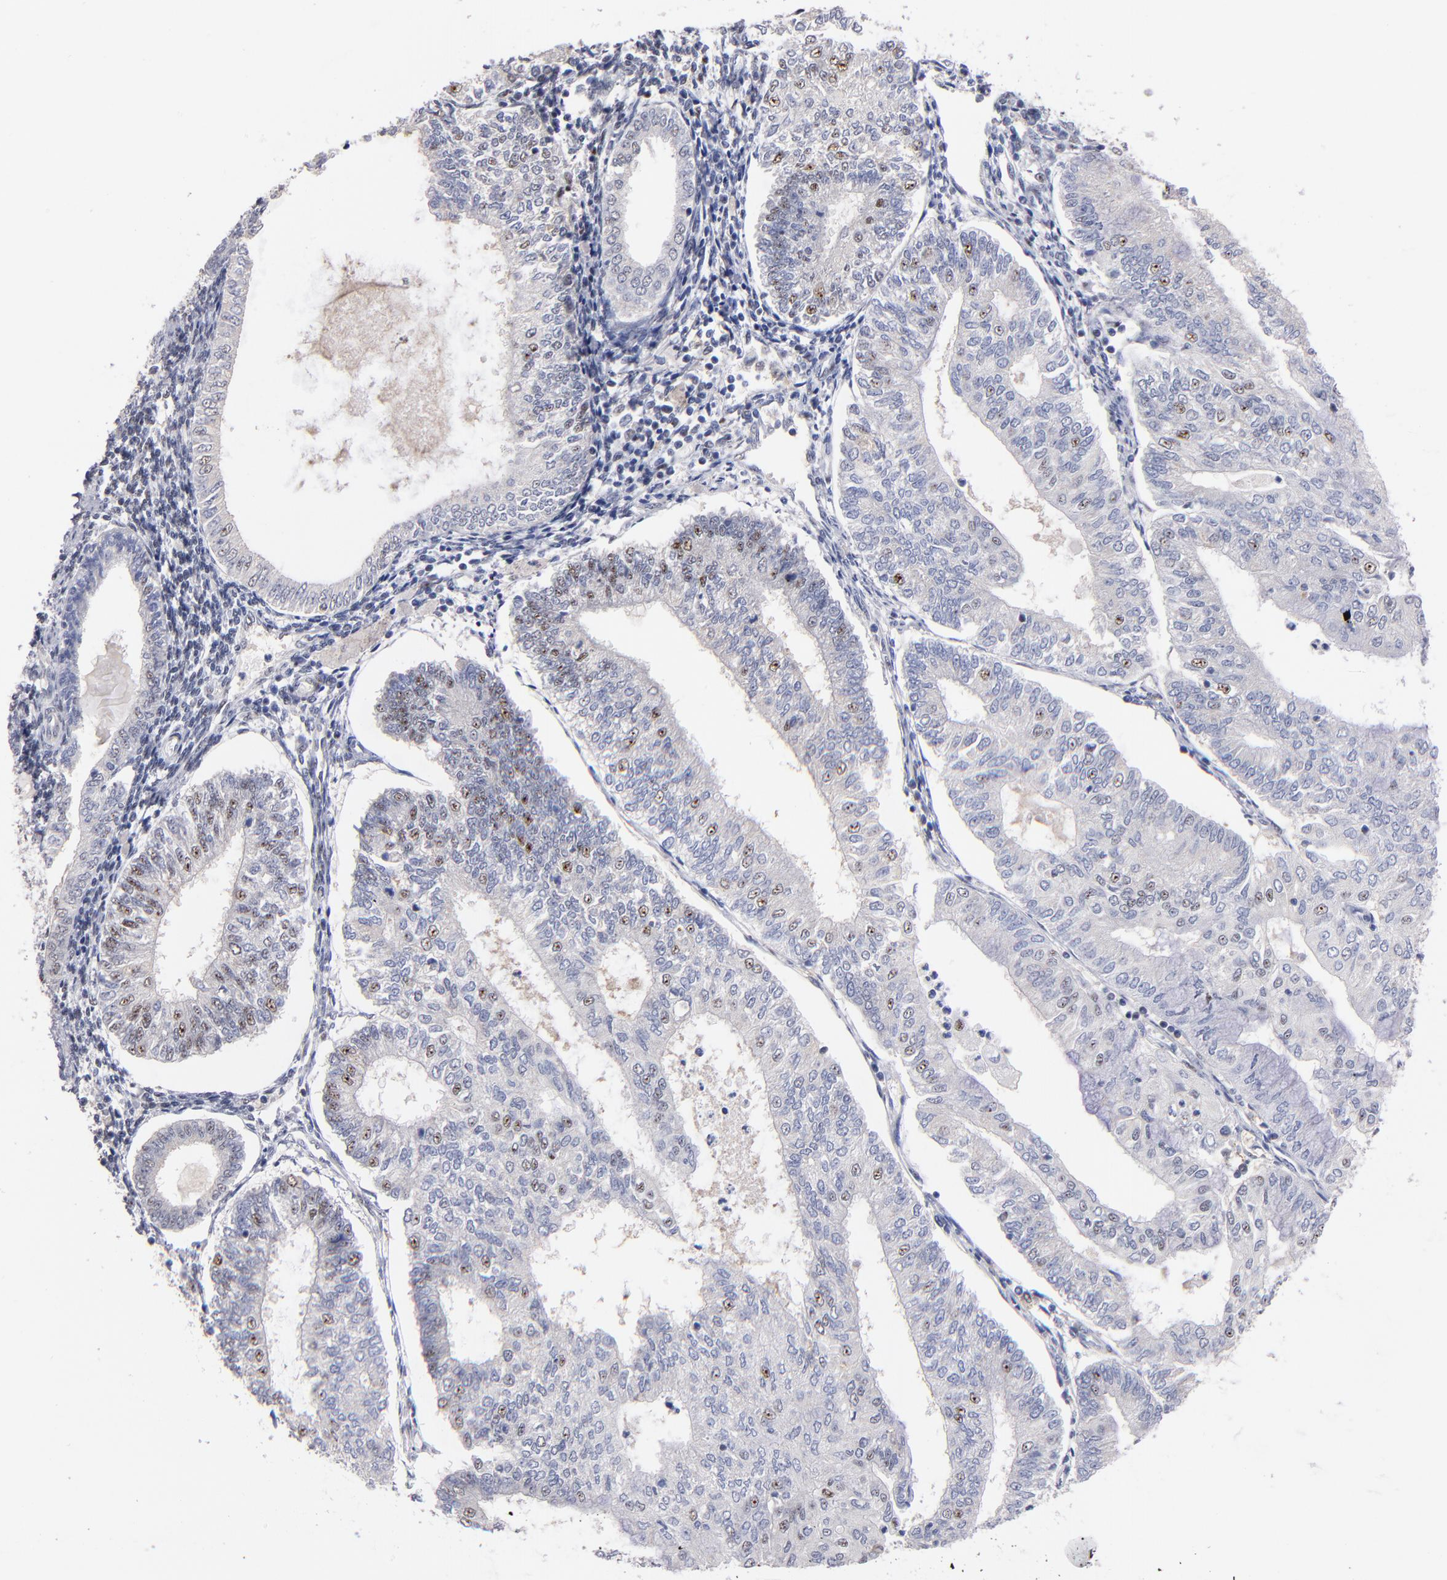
{"staining": {"intensity": "moderate", "quantity": ">75%", "location": "nuclear"}, "tissue": "endometrial cancer", "cell_type": "Tumor cells", "image_type": "cancer", "snomed": [{"axis": "morphology", "description": "Adenocarcinoma, NOS"}, {"axis": "topography", "description": "Endometrium"}], "caption": "This is an image of immunohistochemistry staining of adenocarcinoma (endometrial), which shows moderate positivity in the nuclear of tumor cells.", "gene": "RAF1", "patient": {"sex": "female", "age": 59}}